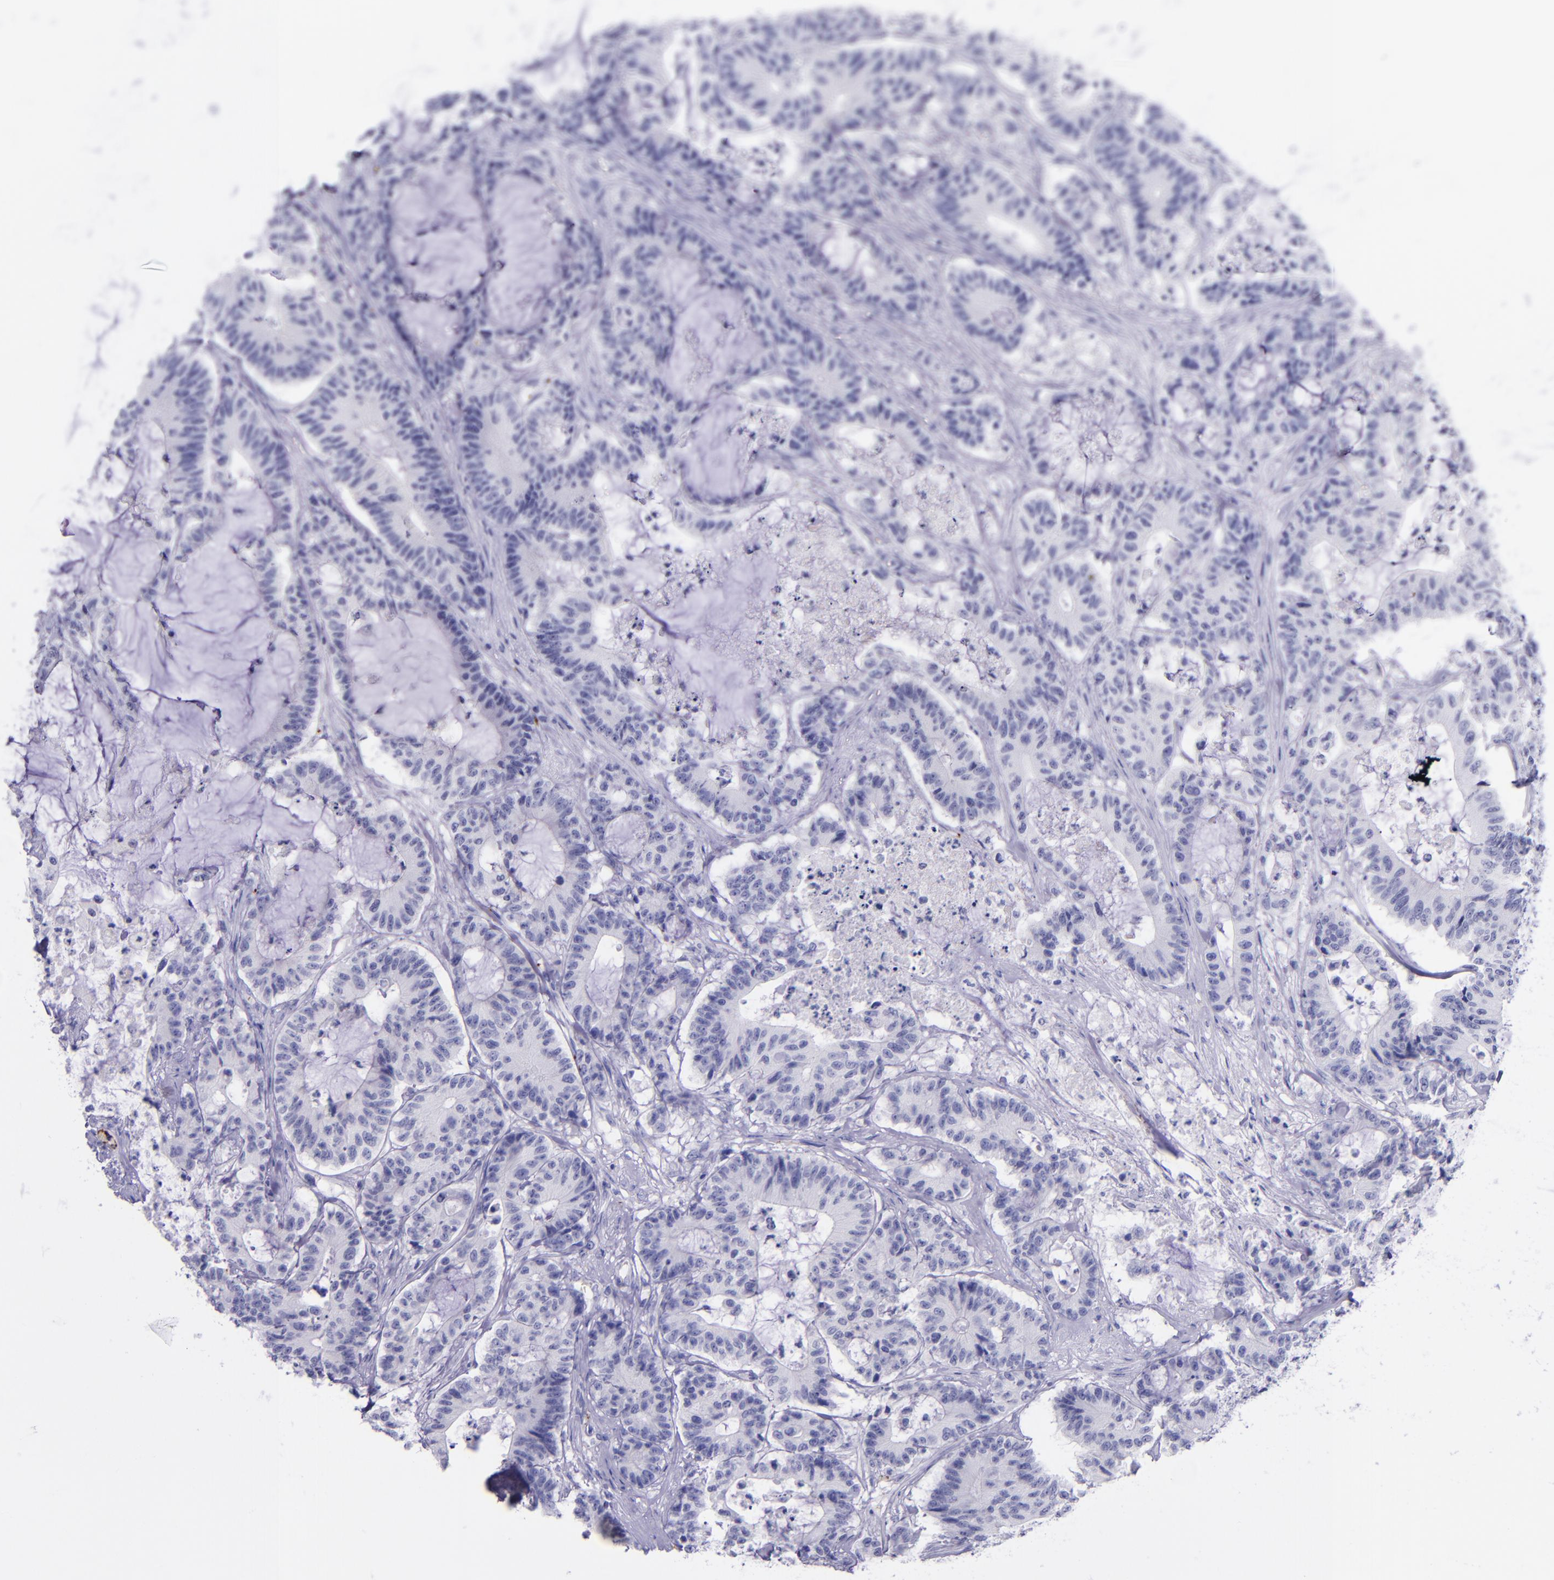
{"staining": {"intensity": "negative", "quantity": "none", "location": "none"}, "tissue": "colorectal cancer", "cell_type": "Tumor cells", "image_type": "cancer", "snomed": [{"axis": "morphology", "description": "Adenocarcinoma, NOS"}, {"axis": "topography", "description": "Colon"}], "caption": "This is a histopathology image of immunohistochemistry (IHC) staining of colorectal cancer, which shows no staining in tumor cells.", "gene": "SELE", "patient": {"sex": "female", "age": 84}}